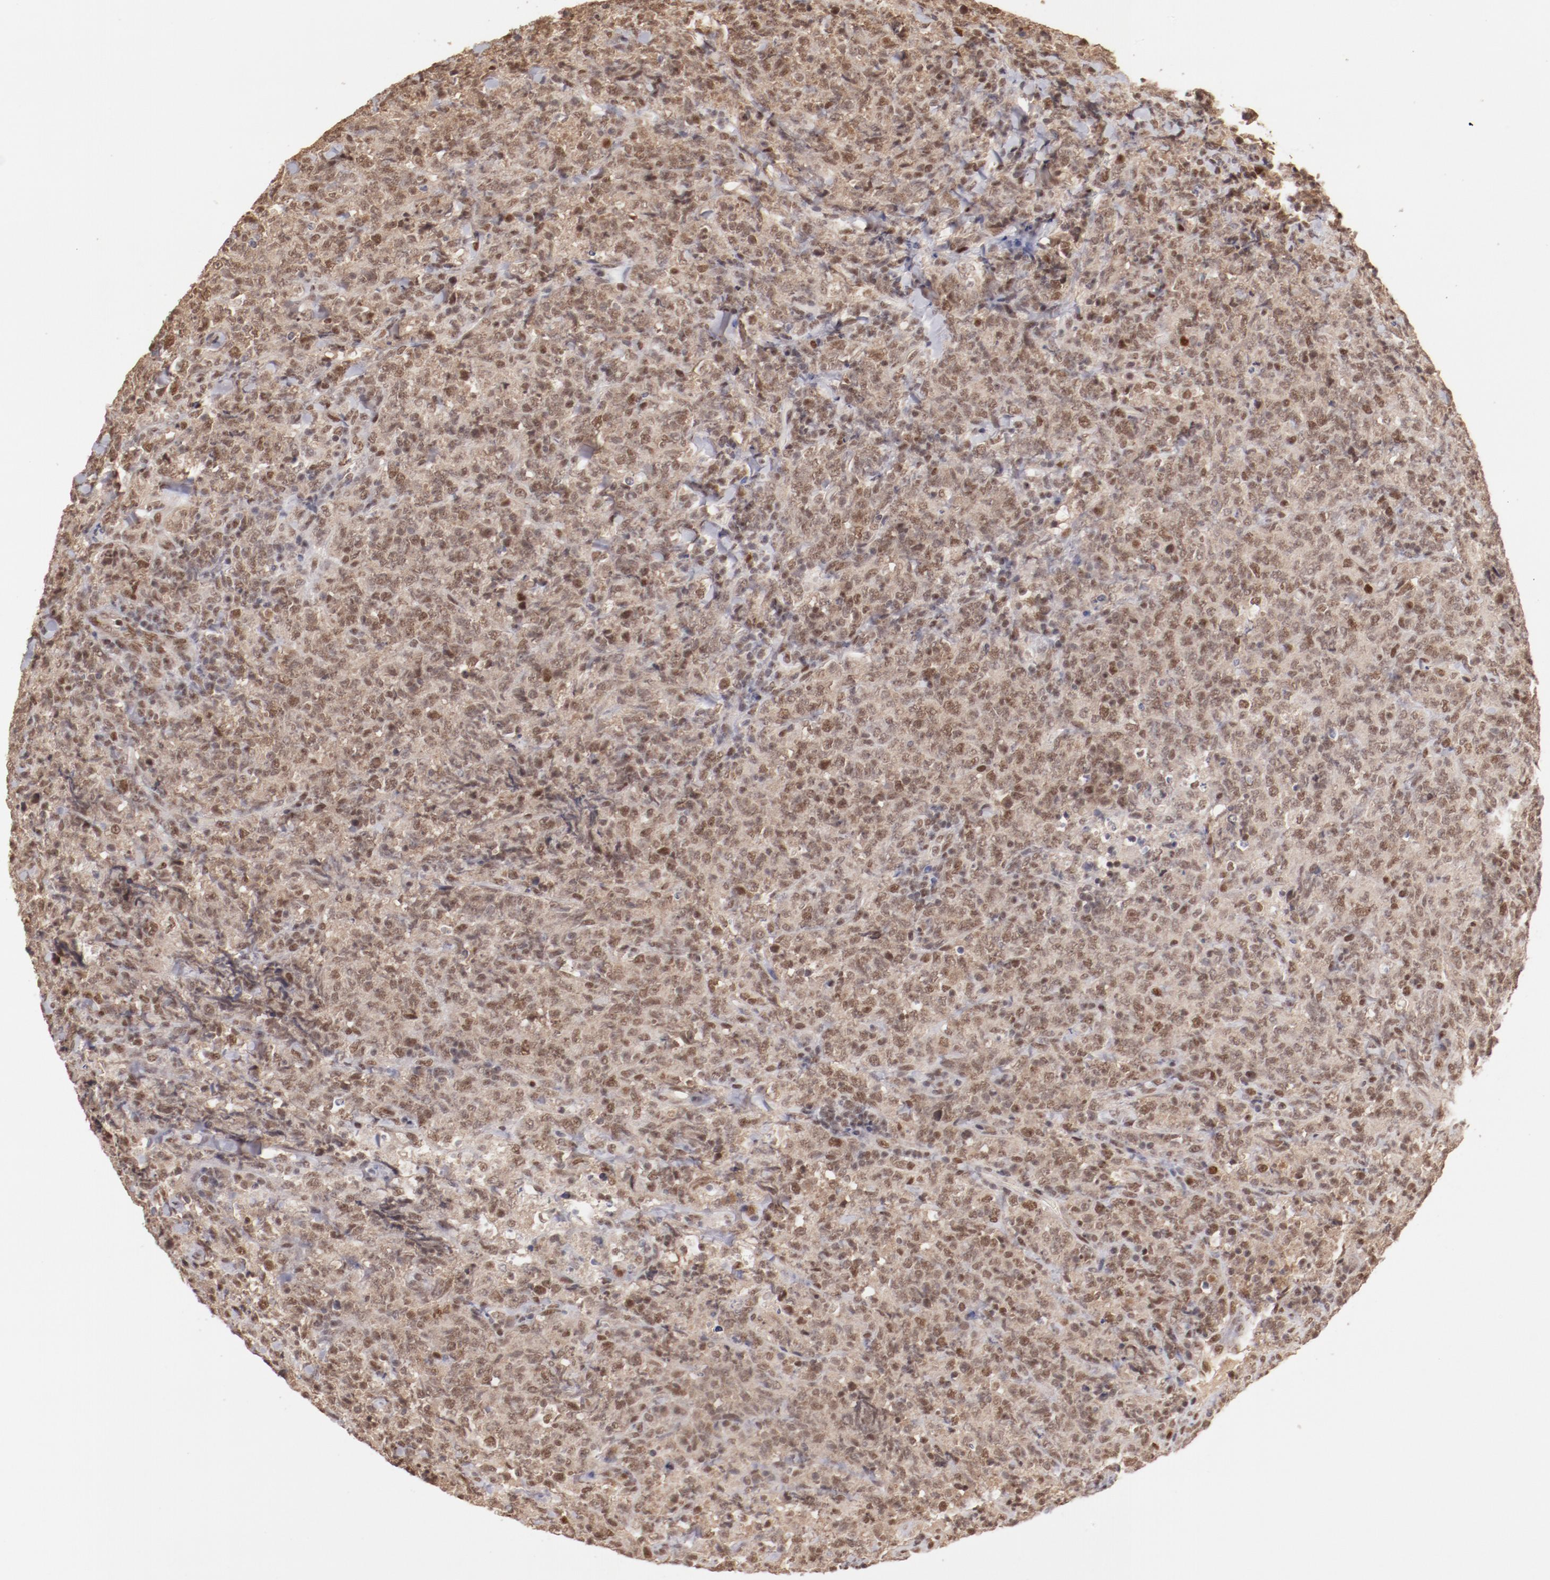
{"staining": {"intensity": "moderate", "quantity": ">75%", "location": "cytoplasmic/membranous,nuclear"}, "tissue": "lymphoma", "cell_type": "Tumor cells", "image_type": "cancer", "snomed": [{"axis": "morphology", "description": "Malignant lymphoma, non-Hodgkin's type, High grade"}, {"axis": "topography", "description": "Tonsil"}], "caption": "Immunohistochemical staining of lymphoma shows moderate cytoplasmic/membranous and nuclear protein expression in about >75% of tumor cells.", "gene": "CLOCK", "patient": {"sex": "female", "age": 36}}